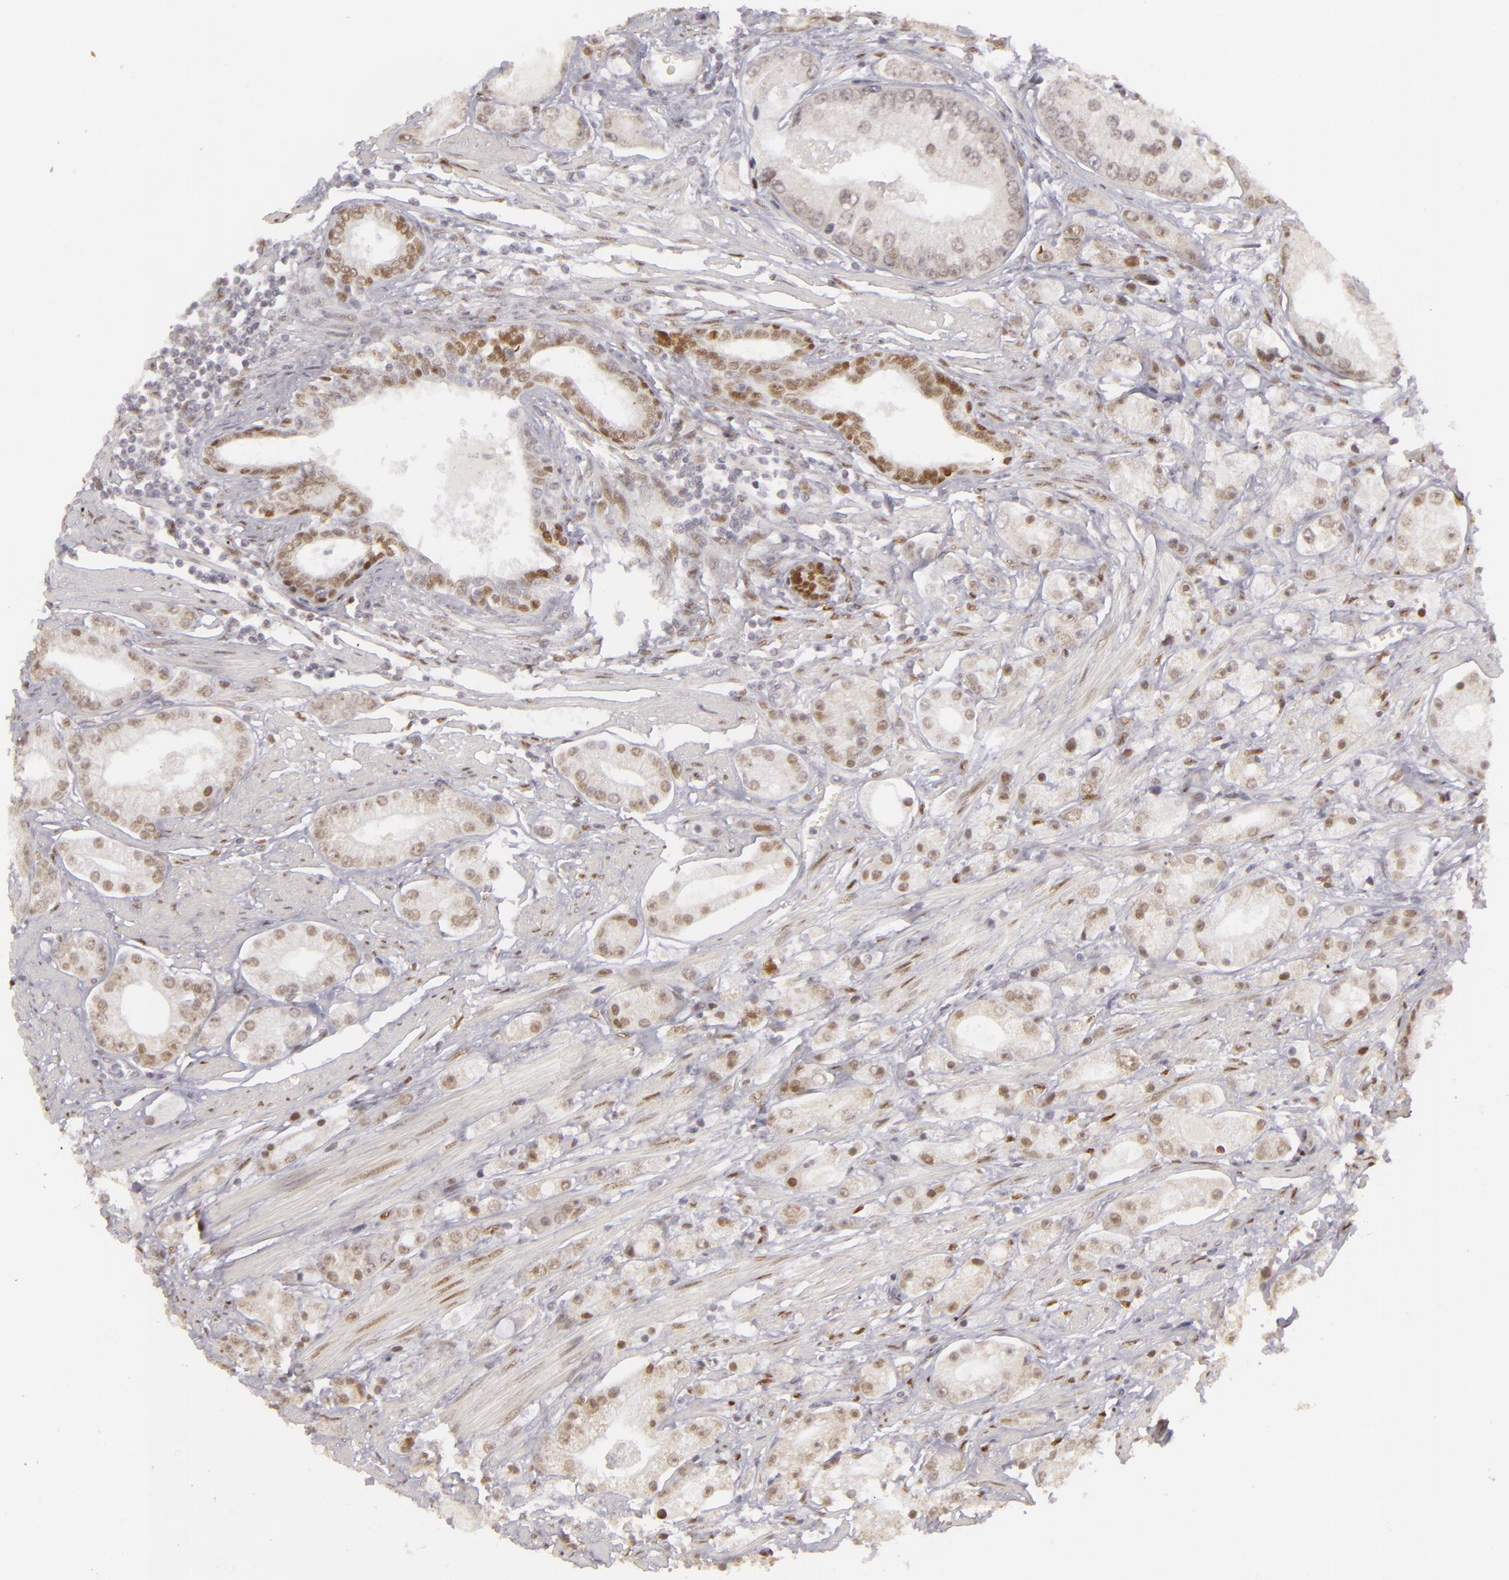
{"staining": {"intensity": "moderate", "quantity": "25%-75%", "location": "nuclear"}, "tissue": "prostate cancer", "cell_type": "Tumor cells", "image_type": "cancer", "snomed": [{"axis": "morphology", "description": "Adenocarcinoma, Medium grade"}, {"axis": "topography", "description": "Prostate"}], "caption": "High-magnification brightfield microscopy of adenocarcinoma (medium-grade) (prostate) stained with DAB (brown) and counterstained with hematoxylin (blue). tumor cells exhibit moderate nuclear expression is identified in approximately25%-75% of cells.", "gene": "SIX1", "patient": {"sex": "male", "age": 72}}